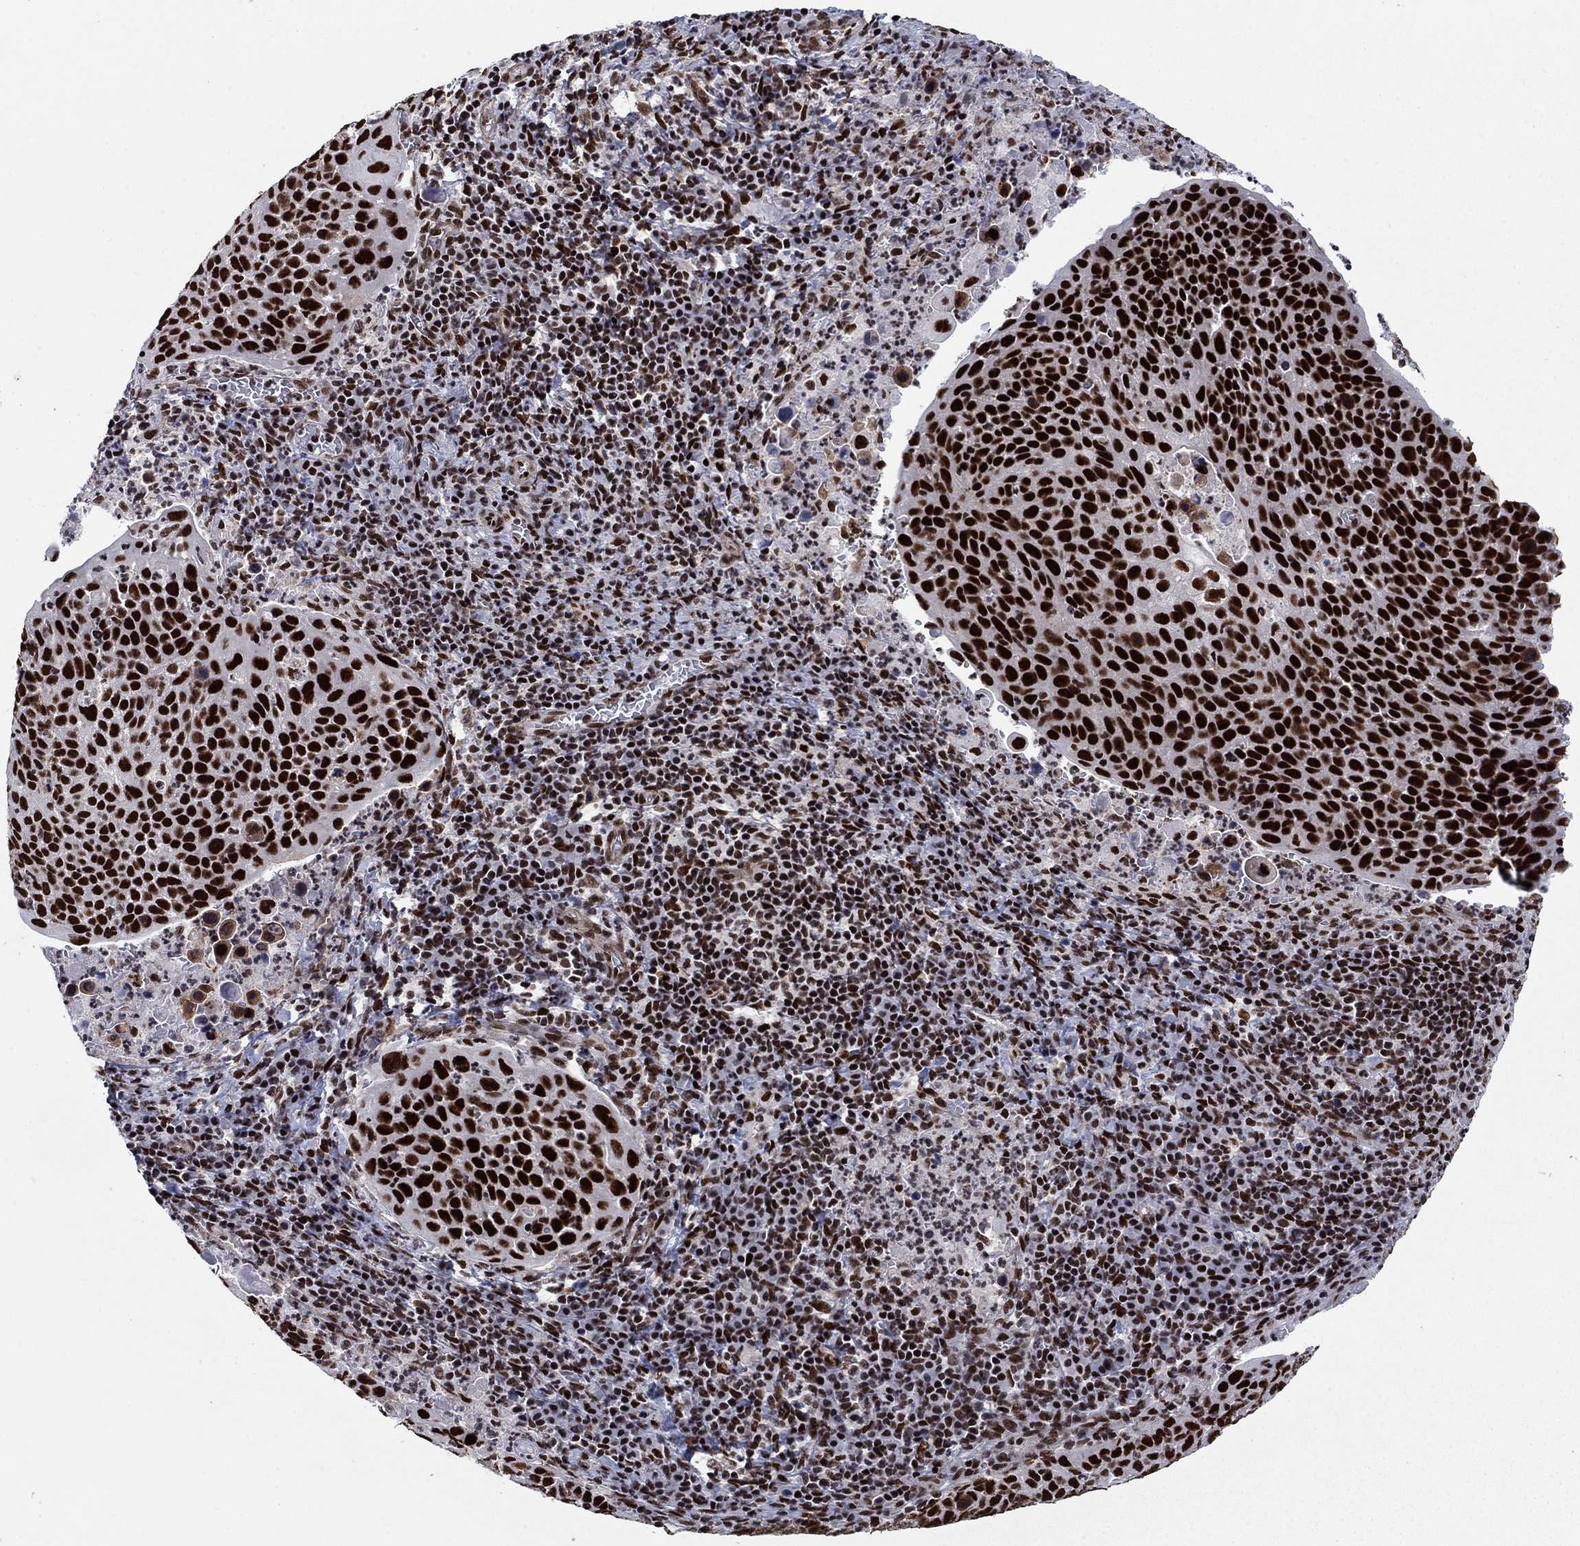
{"staining": {"intensity": "strong", "quantity": ">75%", "location": "nuclear"}, "tissue": "cervical cancer", "cell_type": "Tumor cells", "image_type": "cancer", "snomed": [{"axis": "morphology", "description": "Squamous cell carcinoma, NOS"}, {"axis": "topography", "description": "Cervix"}], "caption": "Cervical squamous cell carcinoma tissue exhibits strong nuclear expression in about >75% of tumor cells (brown staining indicates protein expression, while blue staining denotes nuclei).", "gene": "RPRD1B", "patient": {"sex": "female", "age": 54}}